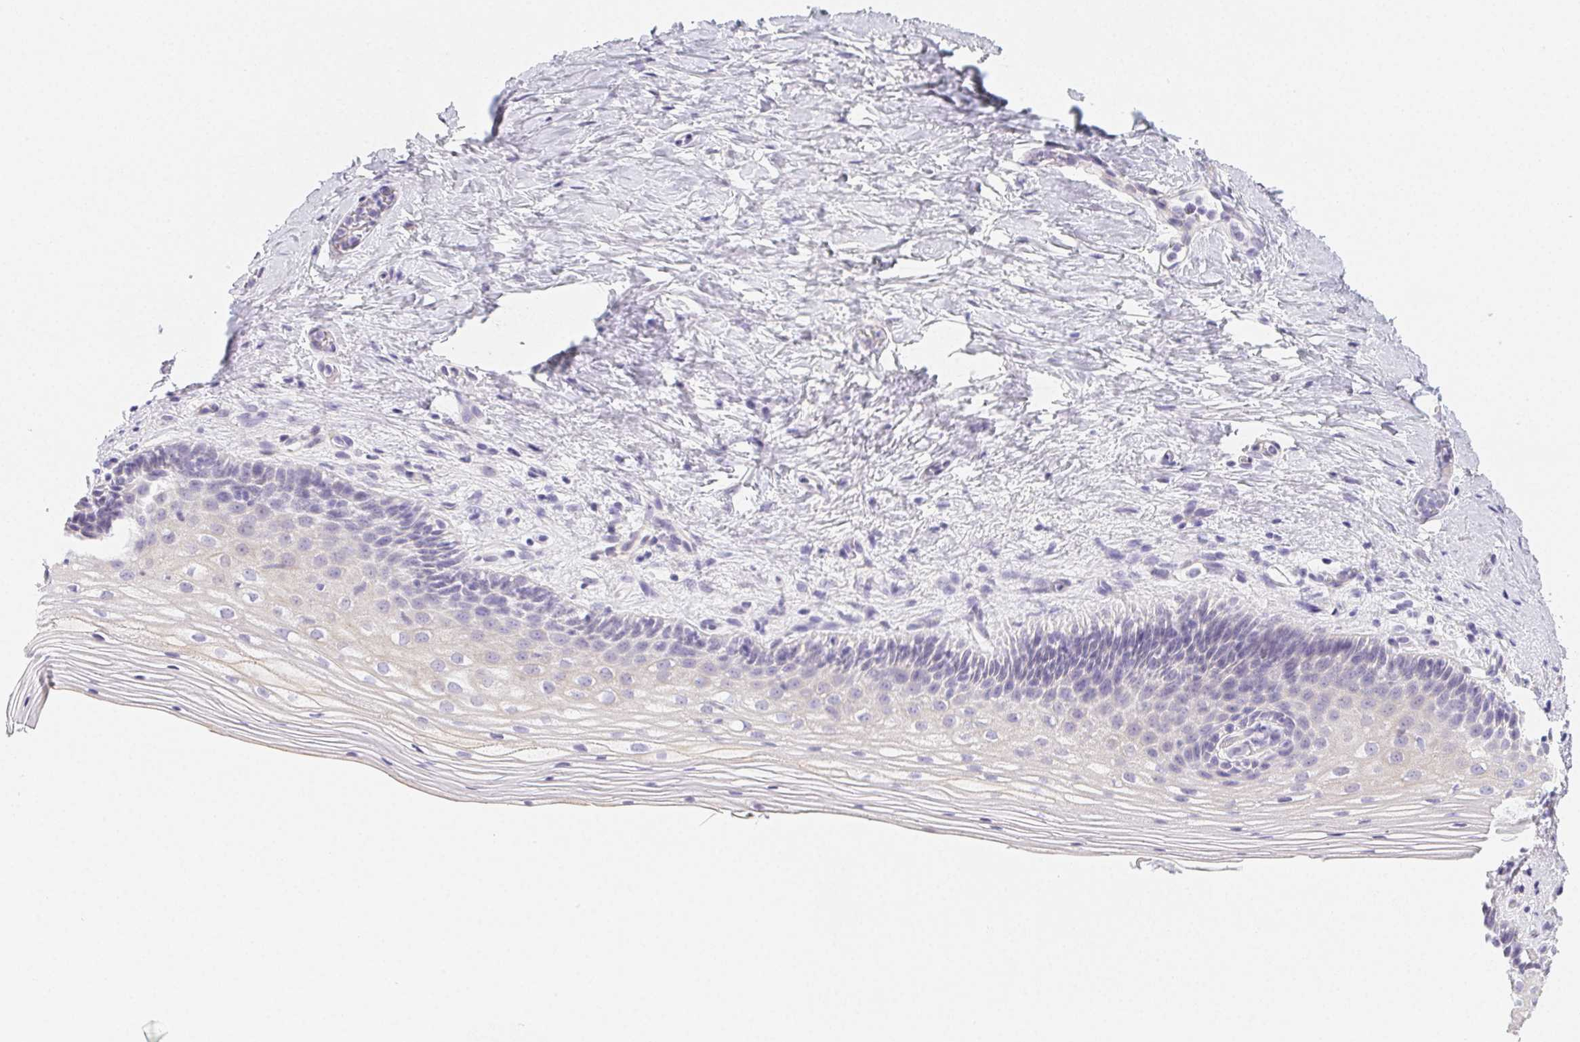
{"staining": {"intensity": "negative", "quantity": "none", "location": "none"}, "tissue": "vagina", "cell_type": "Squamous epithelial cells", "image_type": "normal", "snomed": [{"axis": "morphology", "description": "Normal tissue, NOS"}, {"axis": "topography", "description": "Vagina"}], "caption": "Immunohistochemistry (IHC) of normal vagina shows no expression in squamous epithelial cells.", "gene": "ZBBX", "patient": {"sex": "female", "age": 45}}